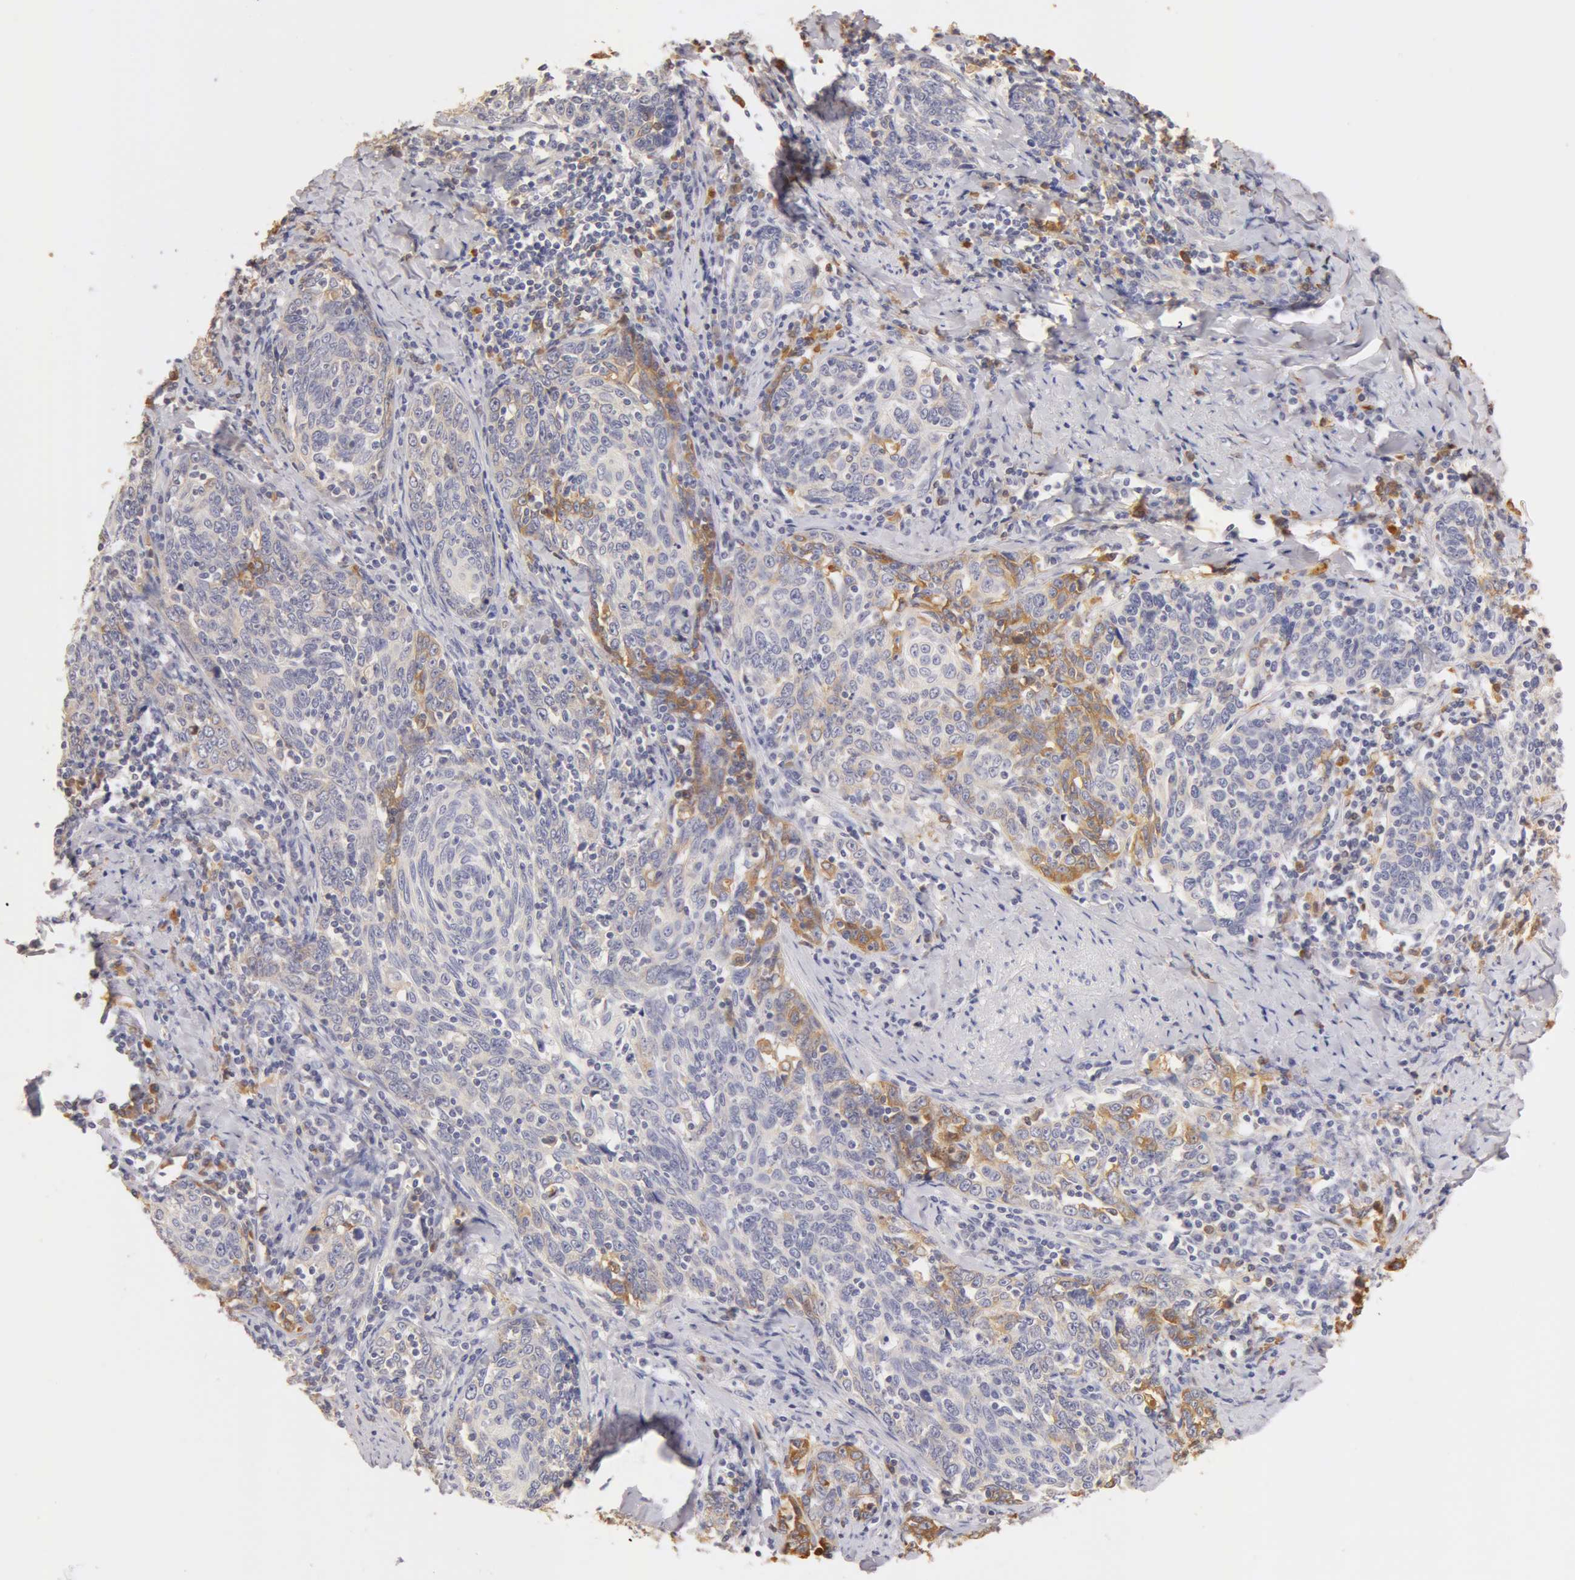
{"staining": {"intensity": "moderate", "quantity": "<25%", "location": "cytoplasmic/membranous"}, "tissue": "cervical cancer", "cell_type": "Tumor cells", "image_type": "cancer", "snomed": [{"axis": "morphology", "description": "Squamous cell carcinoma, NOS"}, {"axis": "topography", "description": "Cervix"}], "caption": "The immunohistochemical stain labels moderate cytoplasmic/membranous positivity in tumor cells of squamous cell carcinoma (cervical) tissue.", "gene": "TF", "patient": {"sex": "female", "age": 41}}